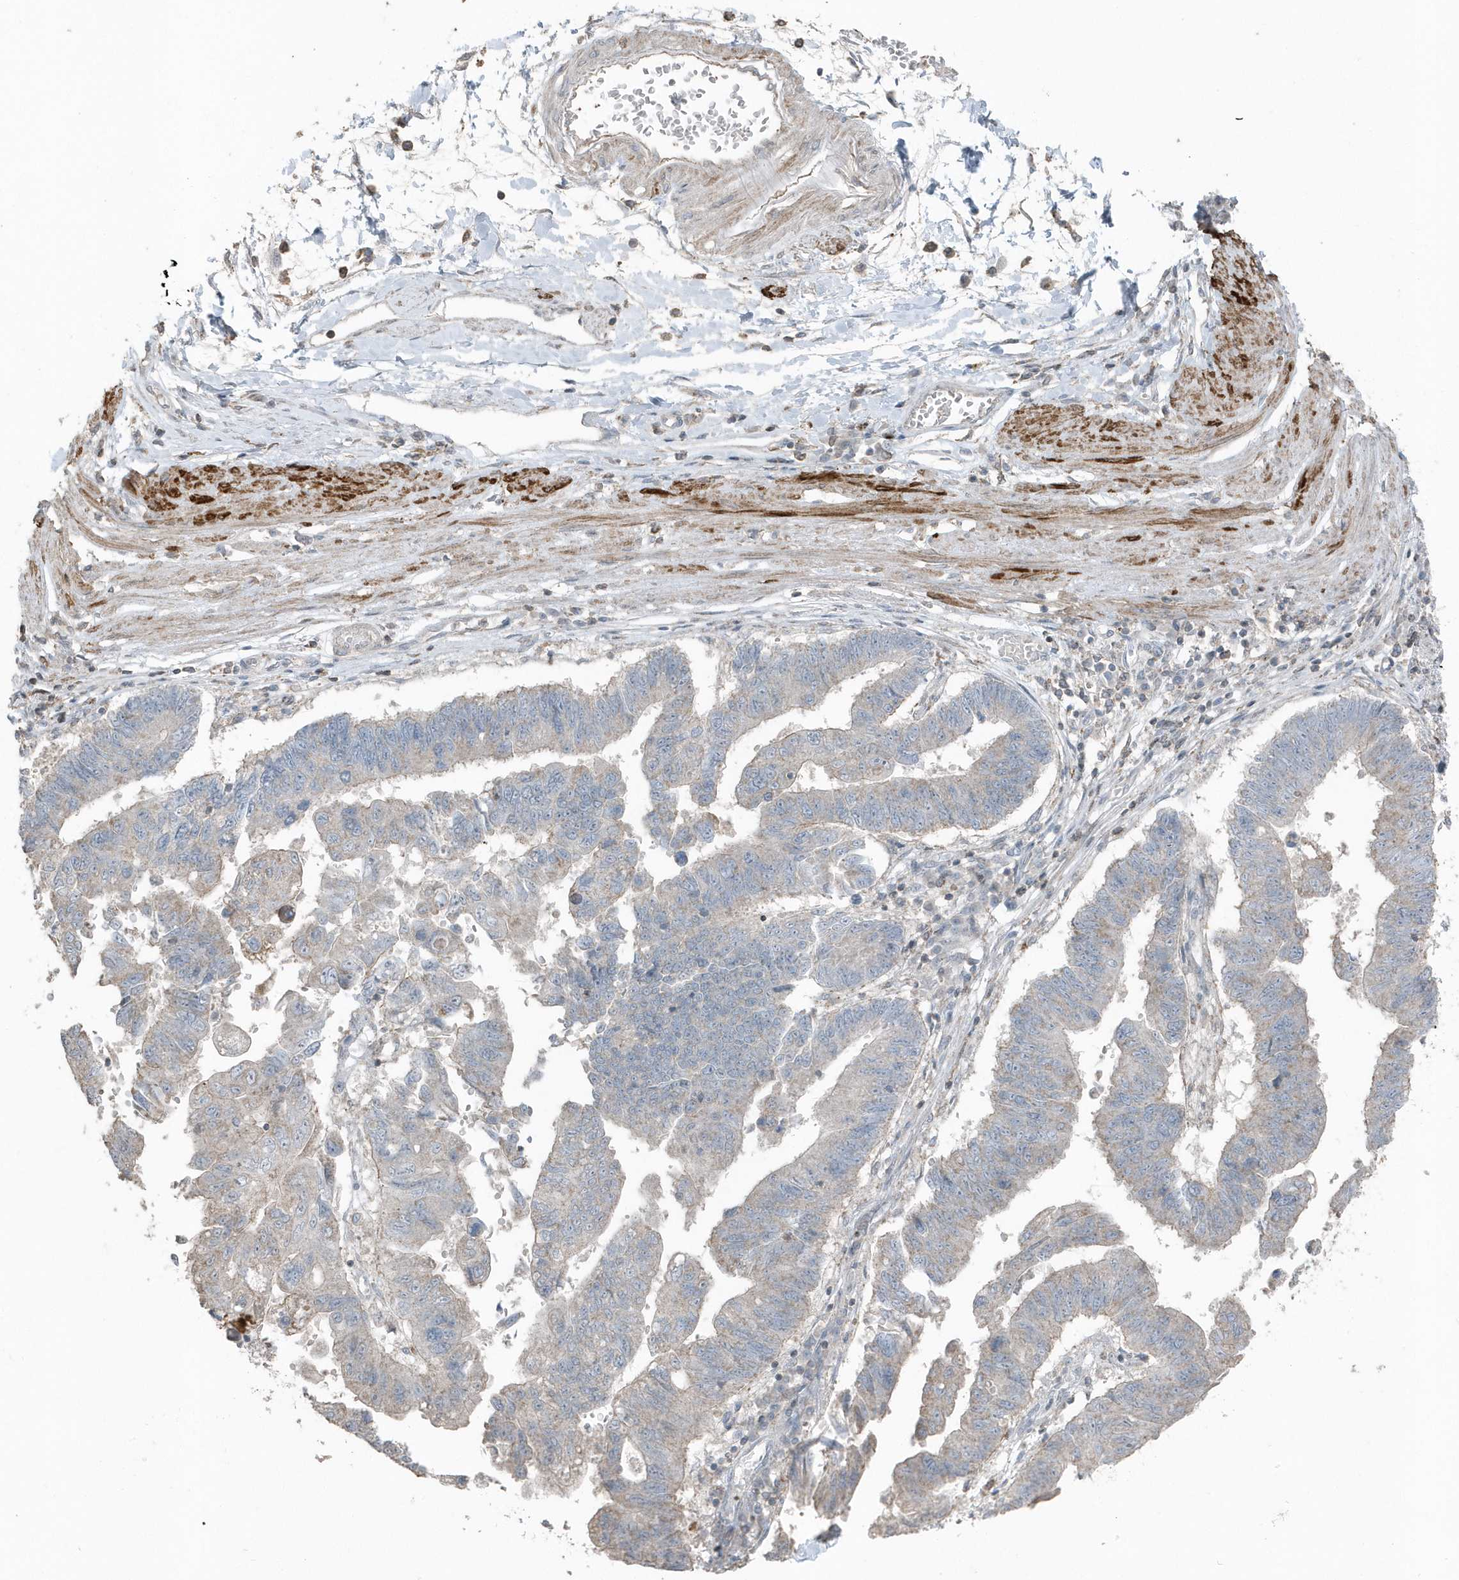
{"staining": {"intensity": "negative", "quantity": "none", "location": "none"}, "tissue": "stomach cancer", "cell_type": "Tumor cells", "image_type": "cancer", "snomed": [{"axis": "morphology", "description": "Adenocarcinoma, NOS"}, {"axis": "topography", "description": "Stomach"}], "caption": "An IHC micrograph of stomach cancer (adenocarcinoma) is shown. There is no staining in tumor cells of stomach cancer (adenocarcinoma).", "gene": "ACTC1", "patient": {"sex": "male", "age": 59}}